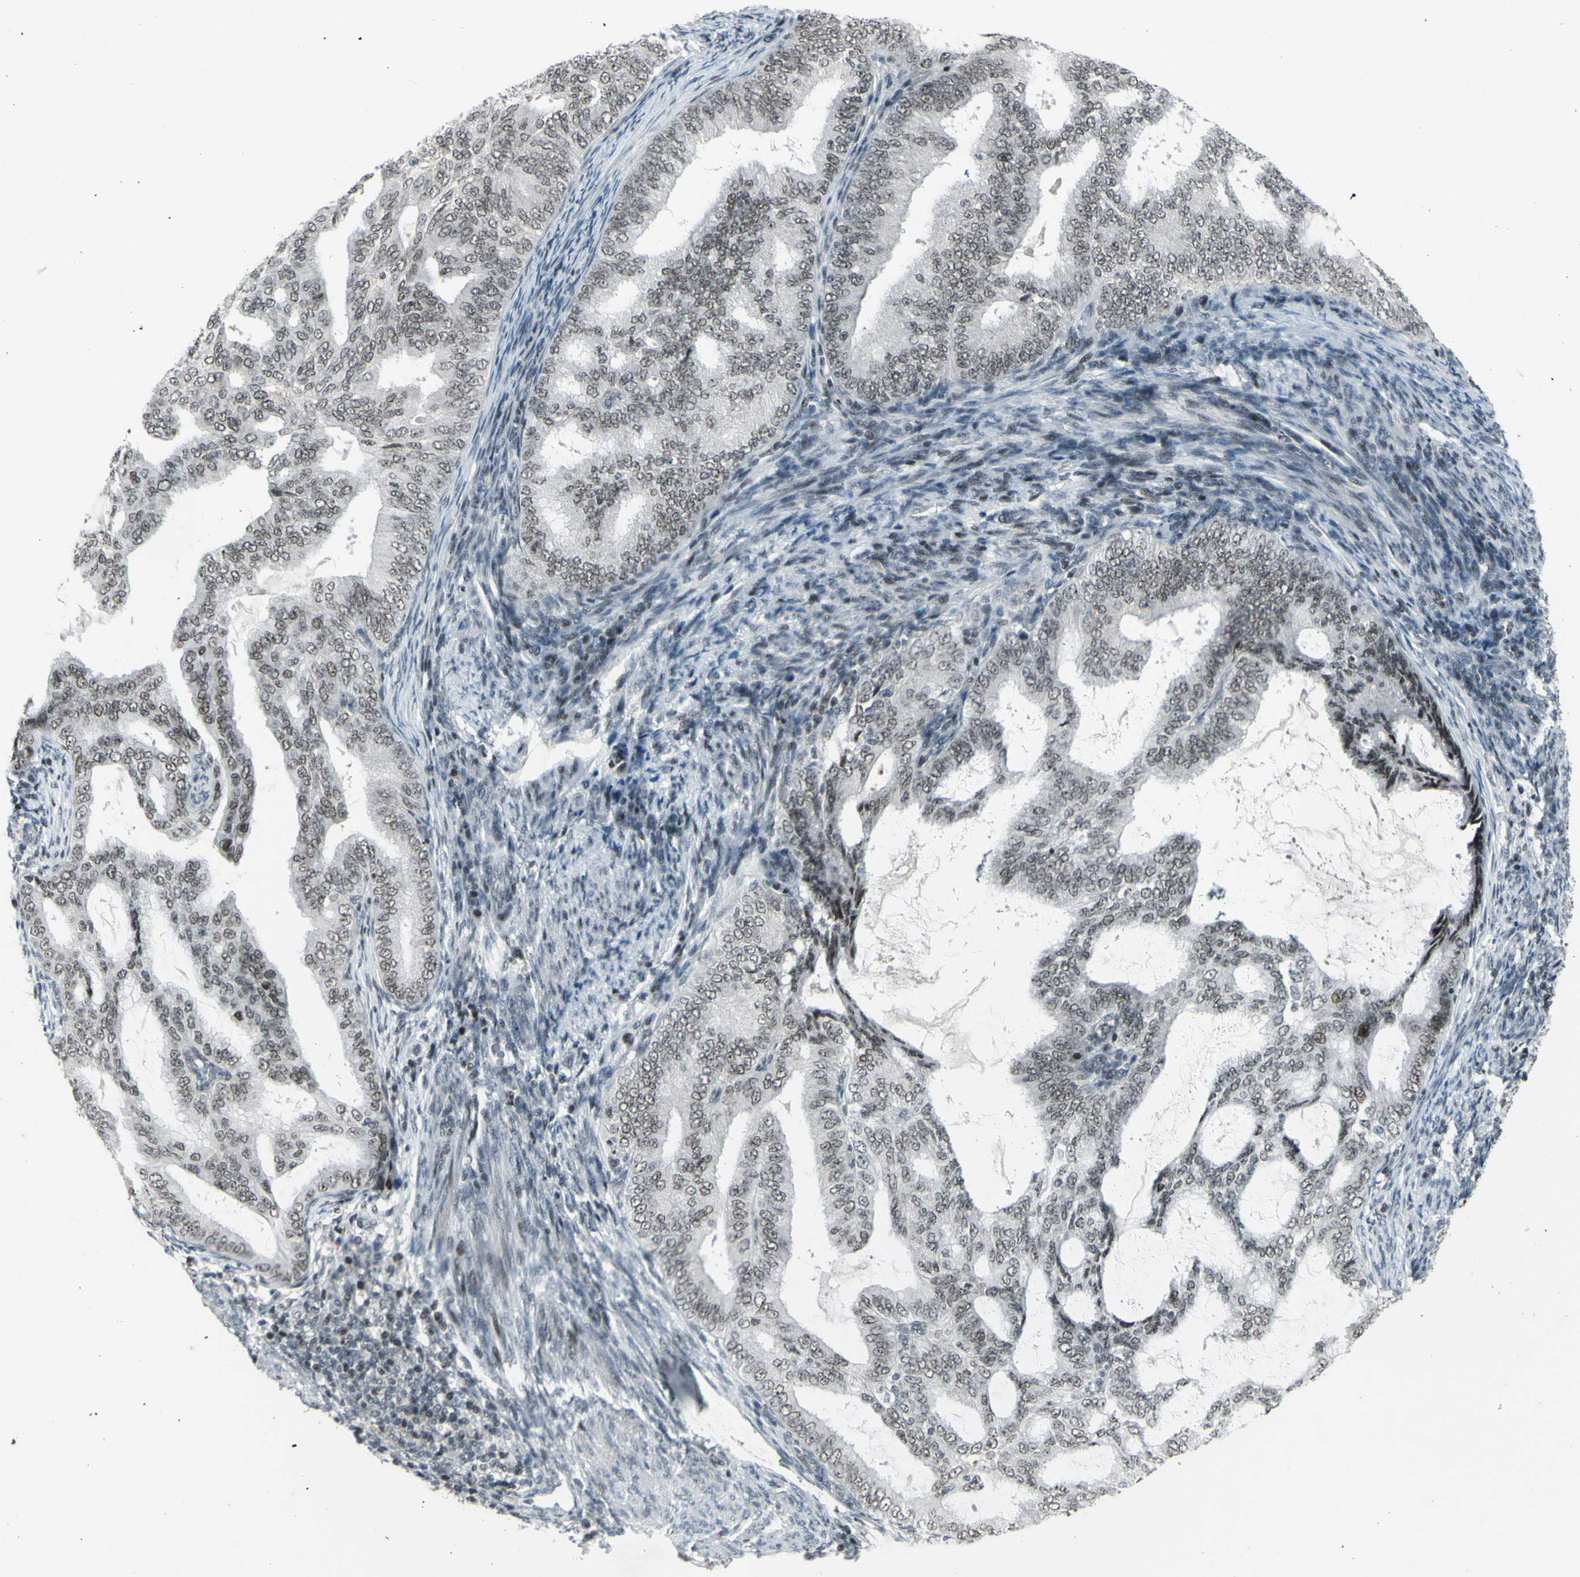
{"staining": {"intensity": "negative", "quantity": "none", "location": "none"}, "tissue": "endometrial cancer", "cell_type": "Tumor cells", "image_type": "cancer", "snomed": [{"axis": "morphology", "description": "Adenocarcinoma, NOS"}, {"axis": "topography", "description": "Endometrium"}], "caption": "High power microscopy micrograph of an immunohistochemistry histopathology image of endometrial cancer, revealing no significant positivity in tumor cells.", "gene": "SUPT6H", "patient": {"sex": "female", "age": 58}}